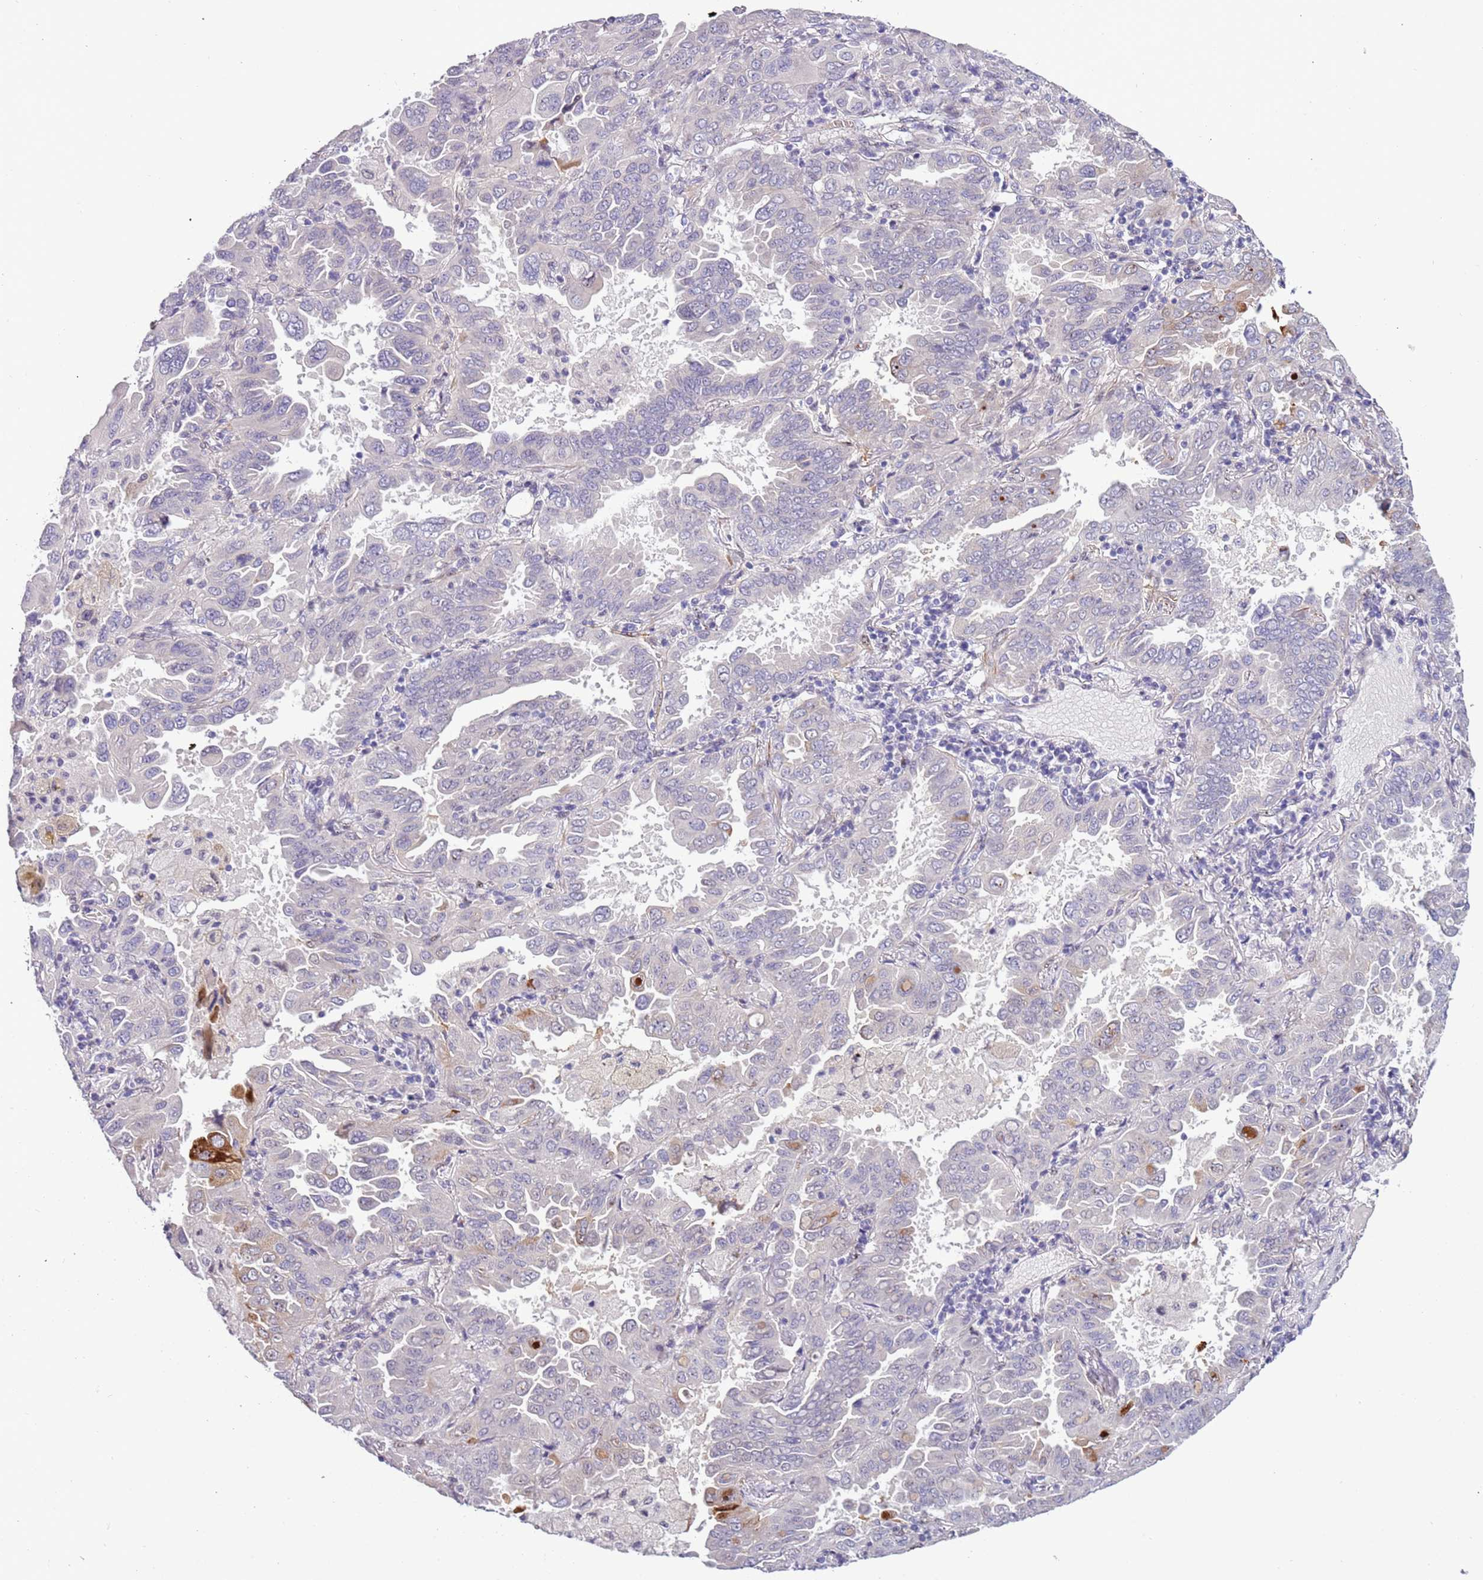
{"staining": {"intensity": "weak", "quantity": "<25%", "location": "cytoplasmic/membranous"}, "tissue": "lung cancer", "cell_type": "Tumor cells", "image_type": "cancer", "snomed": [{"axis": "morphology", "description": "Adenocarcinoma, NOS"}, {"axis": "topography", "description": "Lung"}], "caption": "Tumor cells show no significant protein expression in adenocarcinoma (lung).", "gene": "PLEKHH1", "patient": {"sex": "male", "age": 64}}